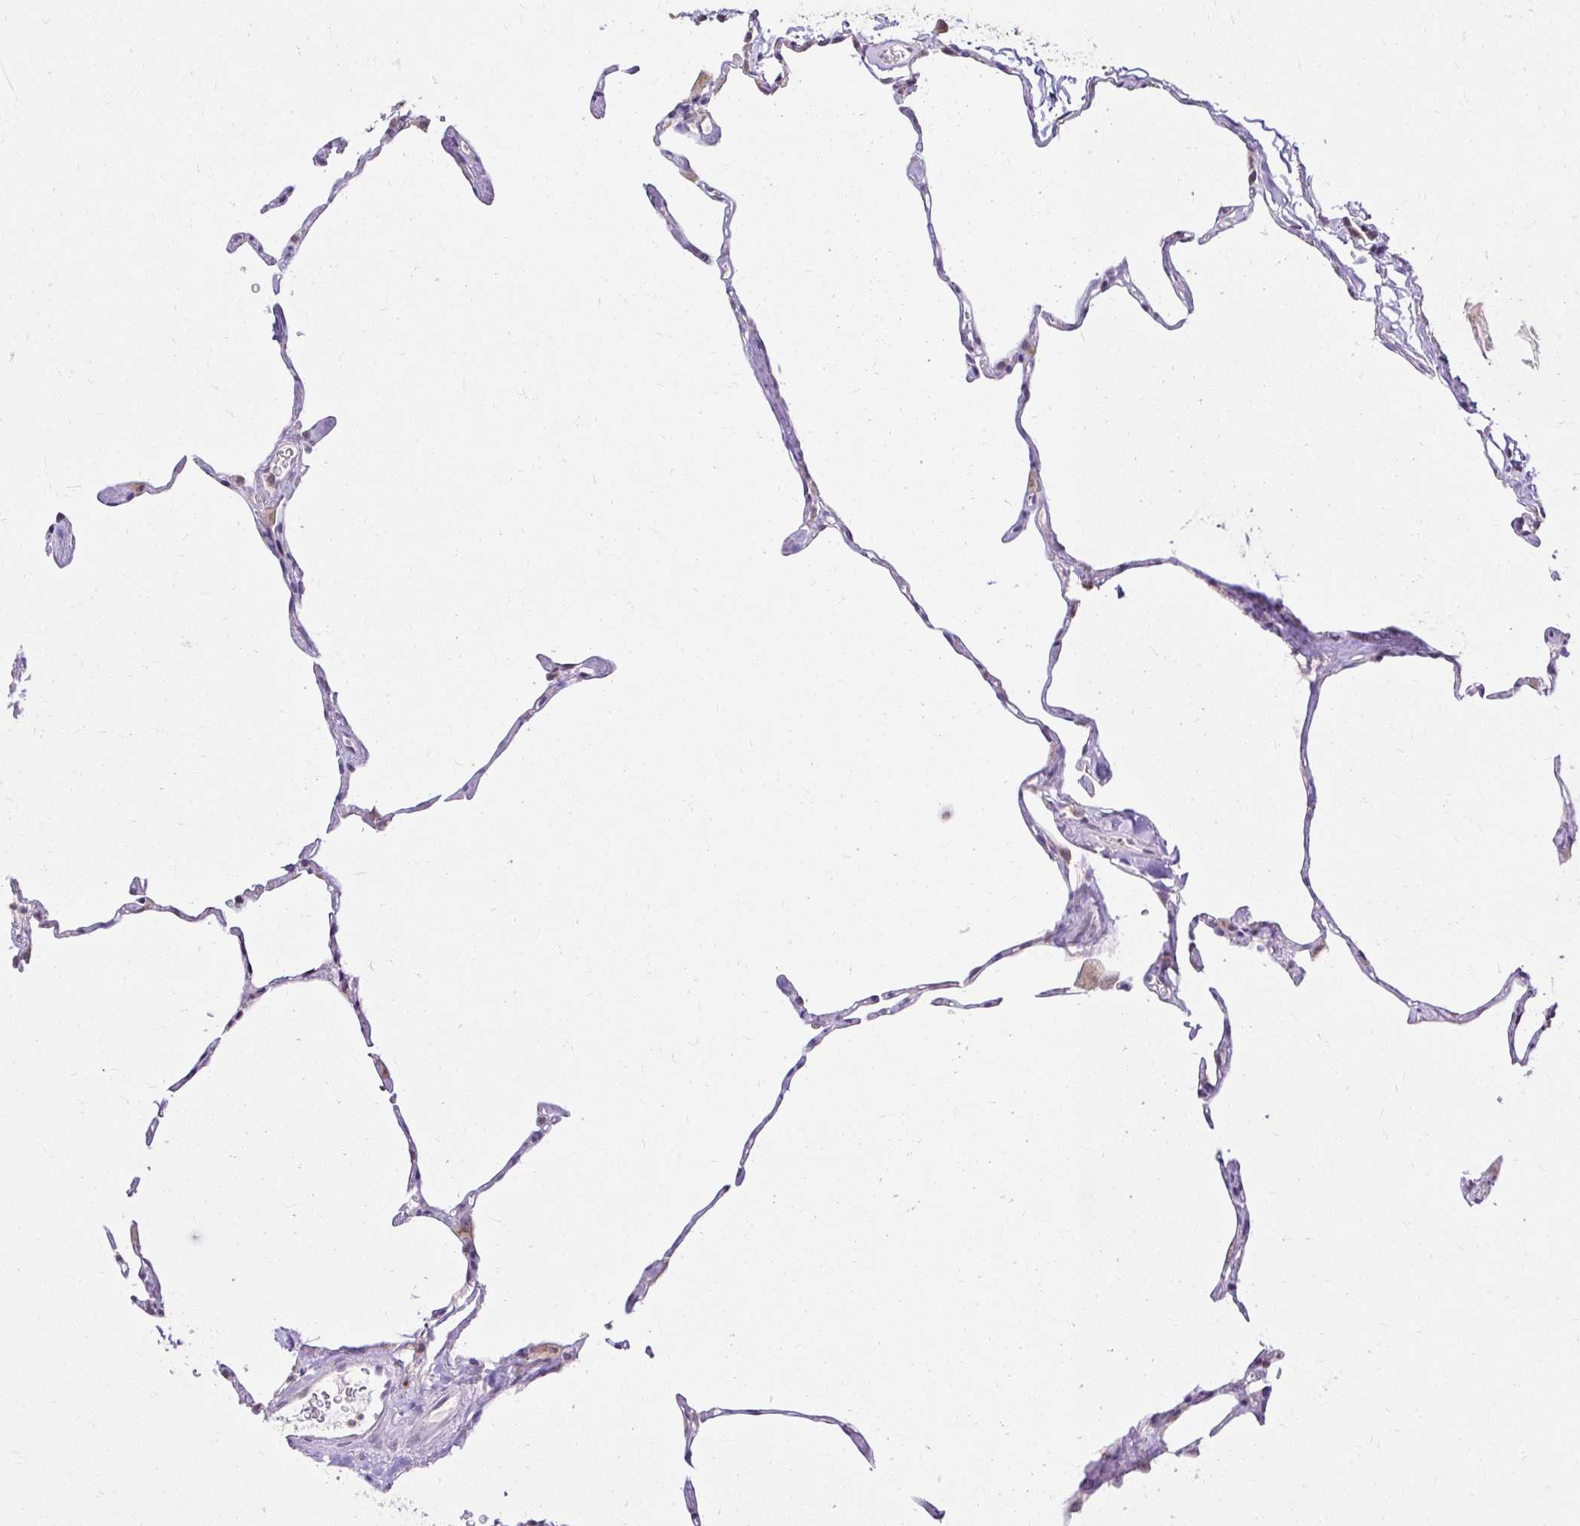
{"staining": {"intensity": "moderate", "quantity": "25%-75%", "location": "cytoplasmic/membranous"}, "tissue": "lung", "cell_type": "Alveolar cells", "image_type": "normal", "snomed": [{"axis": "morphology", "description": "Normal tissue, NOS"}, {"axis": "topography", "description": "Lung"}], "caption": "Immunohistochemical staining of normal lung exhibits 25%-75% levels of moderate cytoplasmic/membranous protein expression in approximately 25%-75% of alveolar cells. The staining was performed using DAB (3,3'-diaminobenzidine), with brown indicating positive protein expression. Nuclei are stained blue with hematoxylin.", "gene": "KIAA1210", "patient": {"sex": "male", "age": 65}}